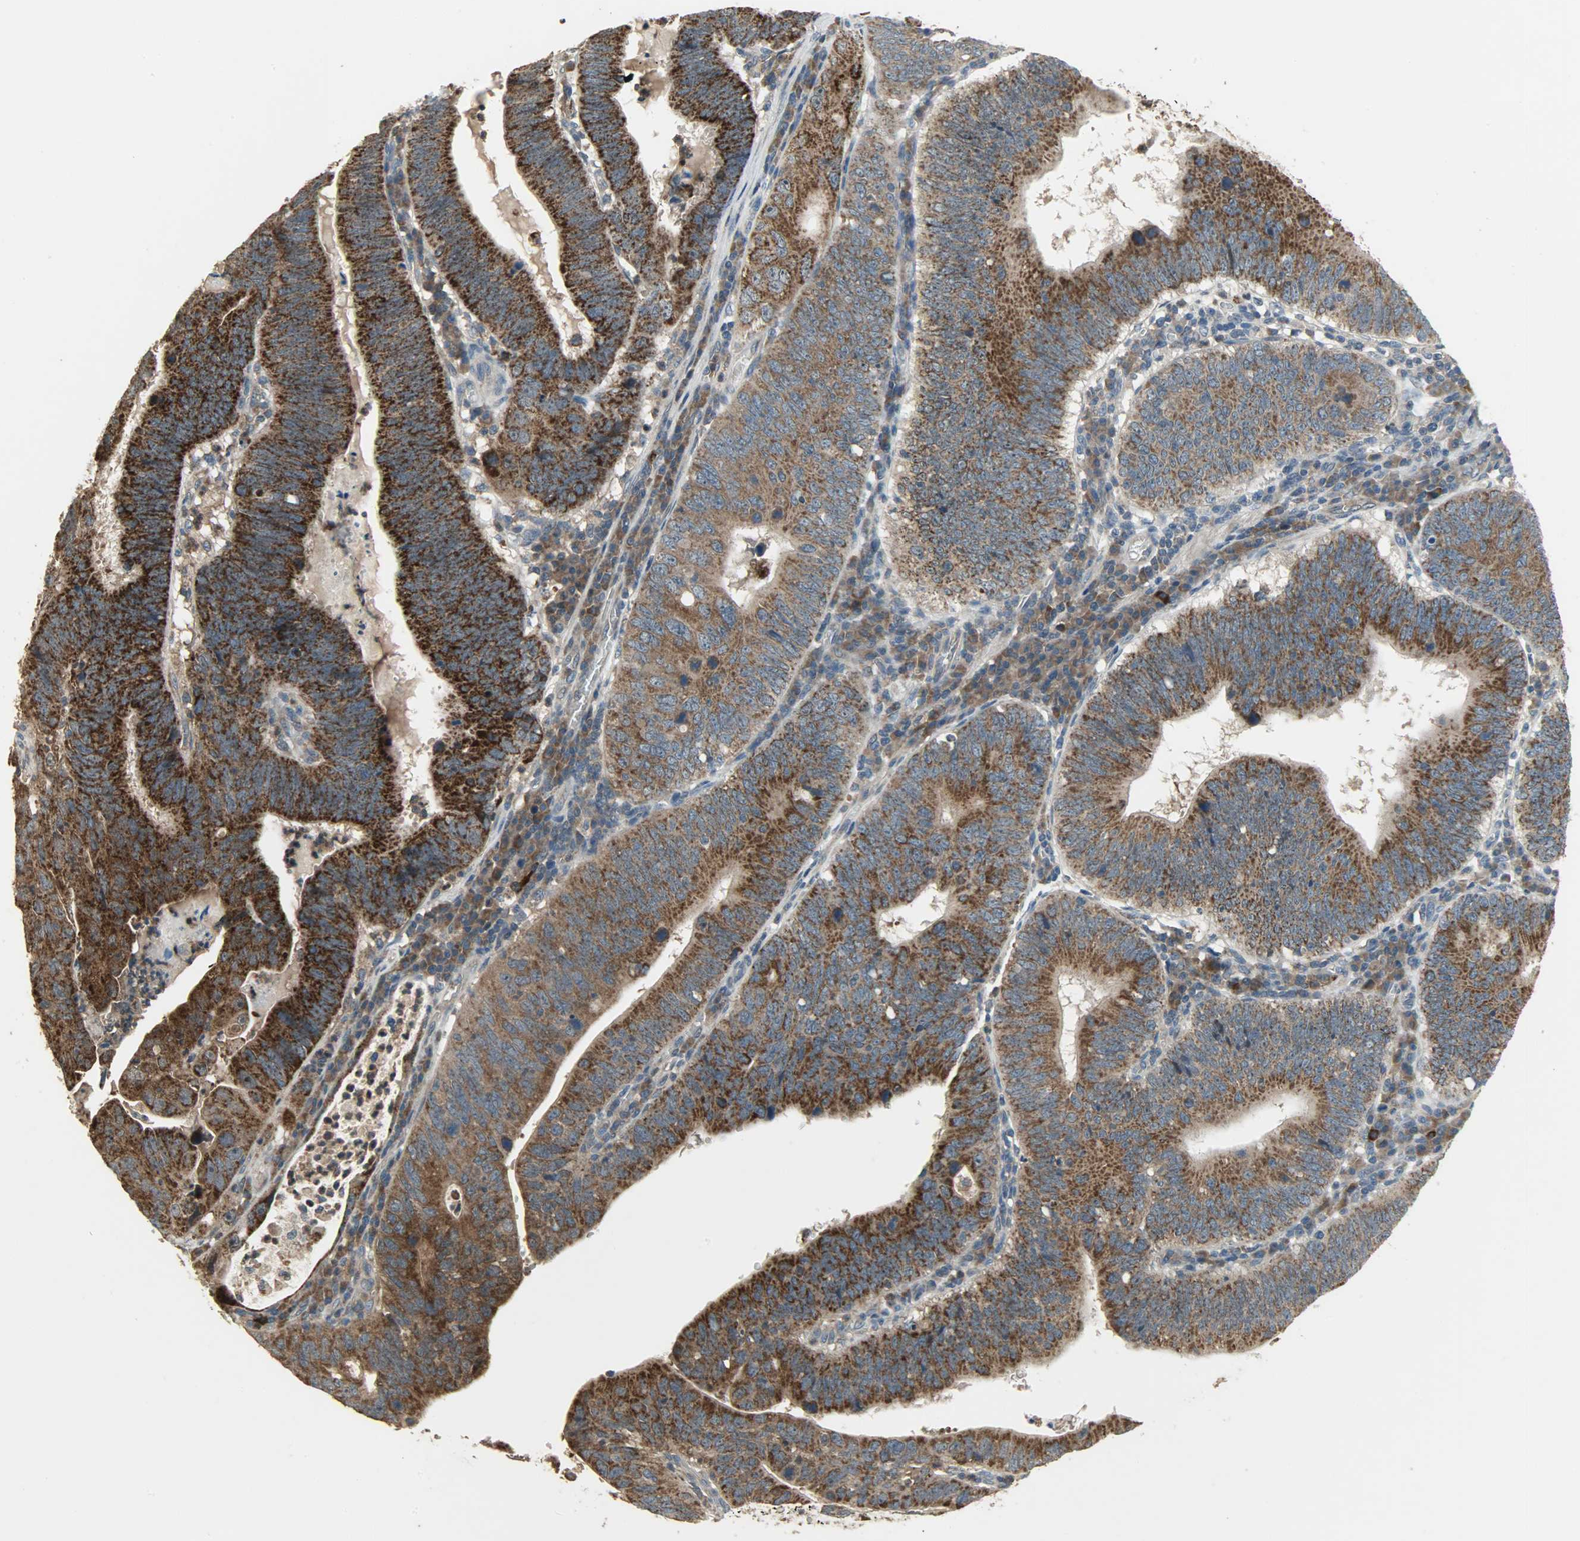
{"staining": {"intensity": "strong", "quantity": ">75%", "location": "cytoplasmic/membranous"}, "tissue": "stomach cancer", "cell_type": "Tumor cells", "image_type": "cancer", "snomed": [{"axis": "morphology", "description": "Adenocarcinoma, NOS"}, {"axis": "topography", "description": "Stomach"}], "caption": "There is high levels of strong cytoplasmic/membranous expression in tumor cells of stomach cancer (adenocarcinoma), as demonstrated by immunohistochemical staining (brown color).", "gene": "AMT", "patient": {"sex": "male", "age": 59}}